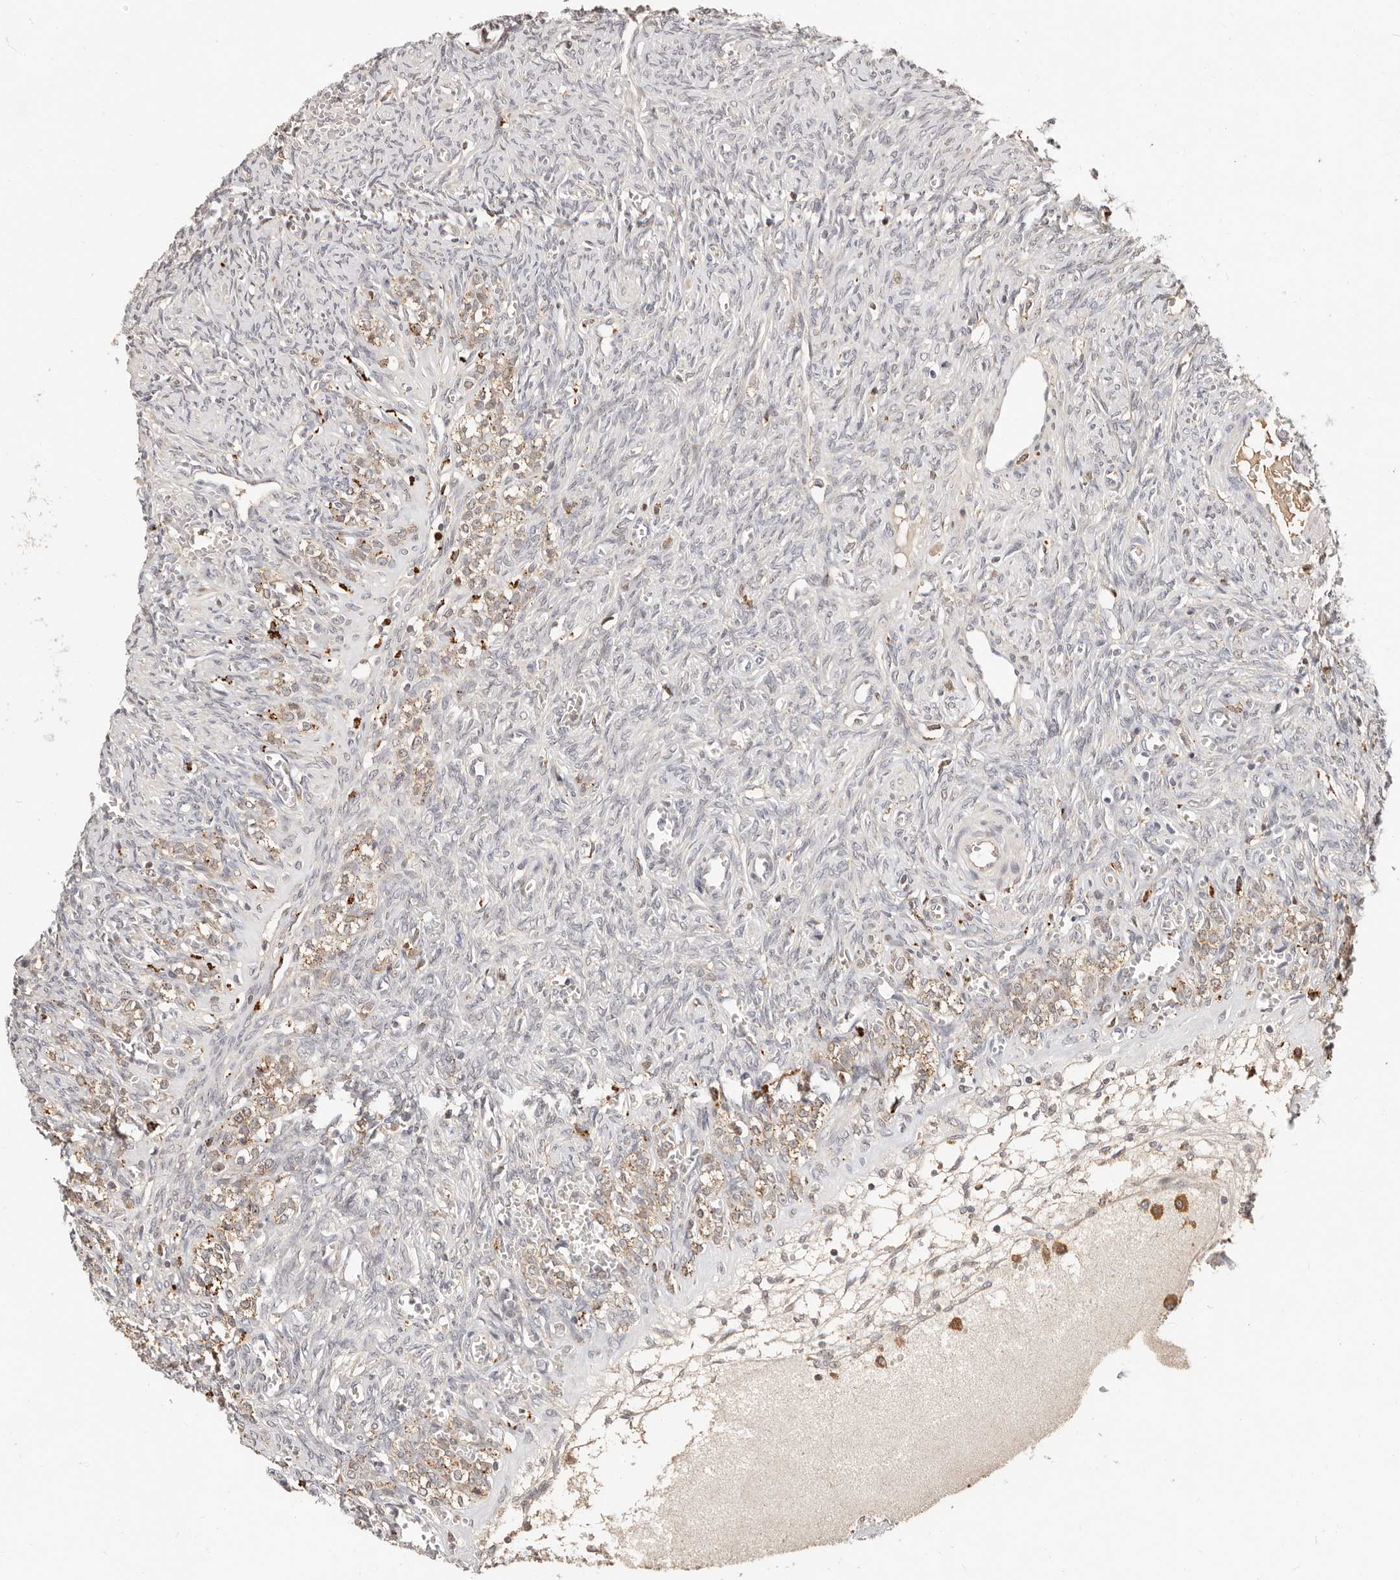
{"staining": {"intensity": "moderate", "quantity": ">75%", "location": "cytoplasmic/membranous"}, "tissue": "ovary", "cell_type": "Follicle cells", "image_type": "normal", "snomed": [{"axis": "morphology", "description": "Normal tissue, NOS"}, {"axis": "topography", "description": "Ovary"}], "caption": "The micrograph exhibits staining of normal ovary, revealing moderate cytoplasmic/membranous protein staining (brown color) within follicle cells. The protein of interest is stained brown, and the nuclei are stained in blue (DAB (3,3'-diaminobenzidine) IHC with brightfield microscopy, high magnification).", "gene": "ZRANB1", "patient": {"sex": "female", "age": 41}}